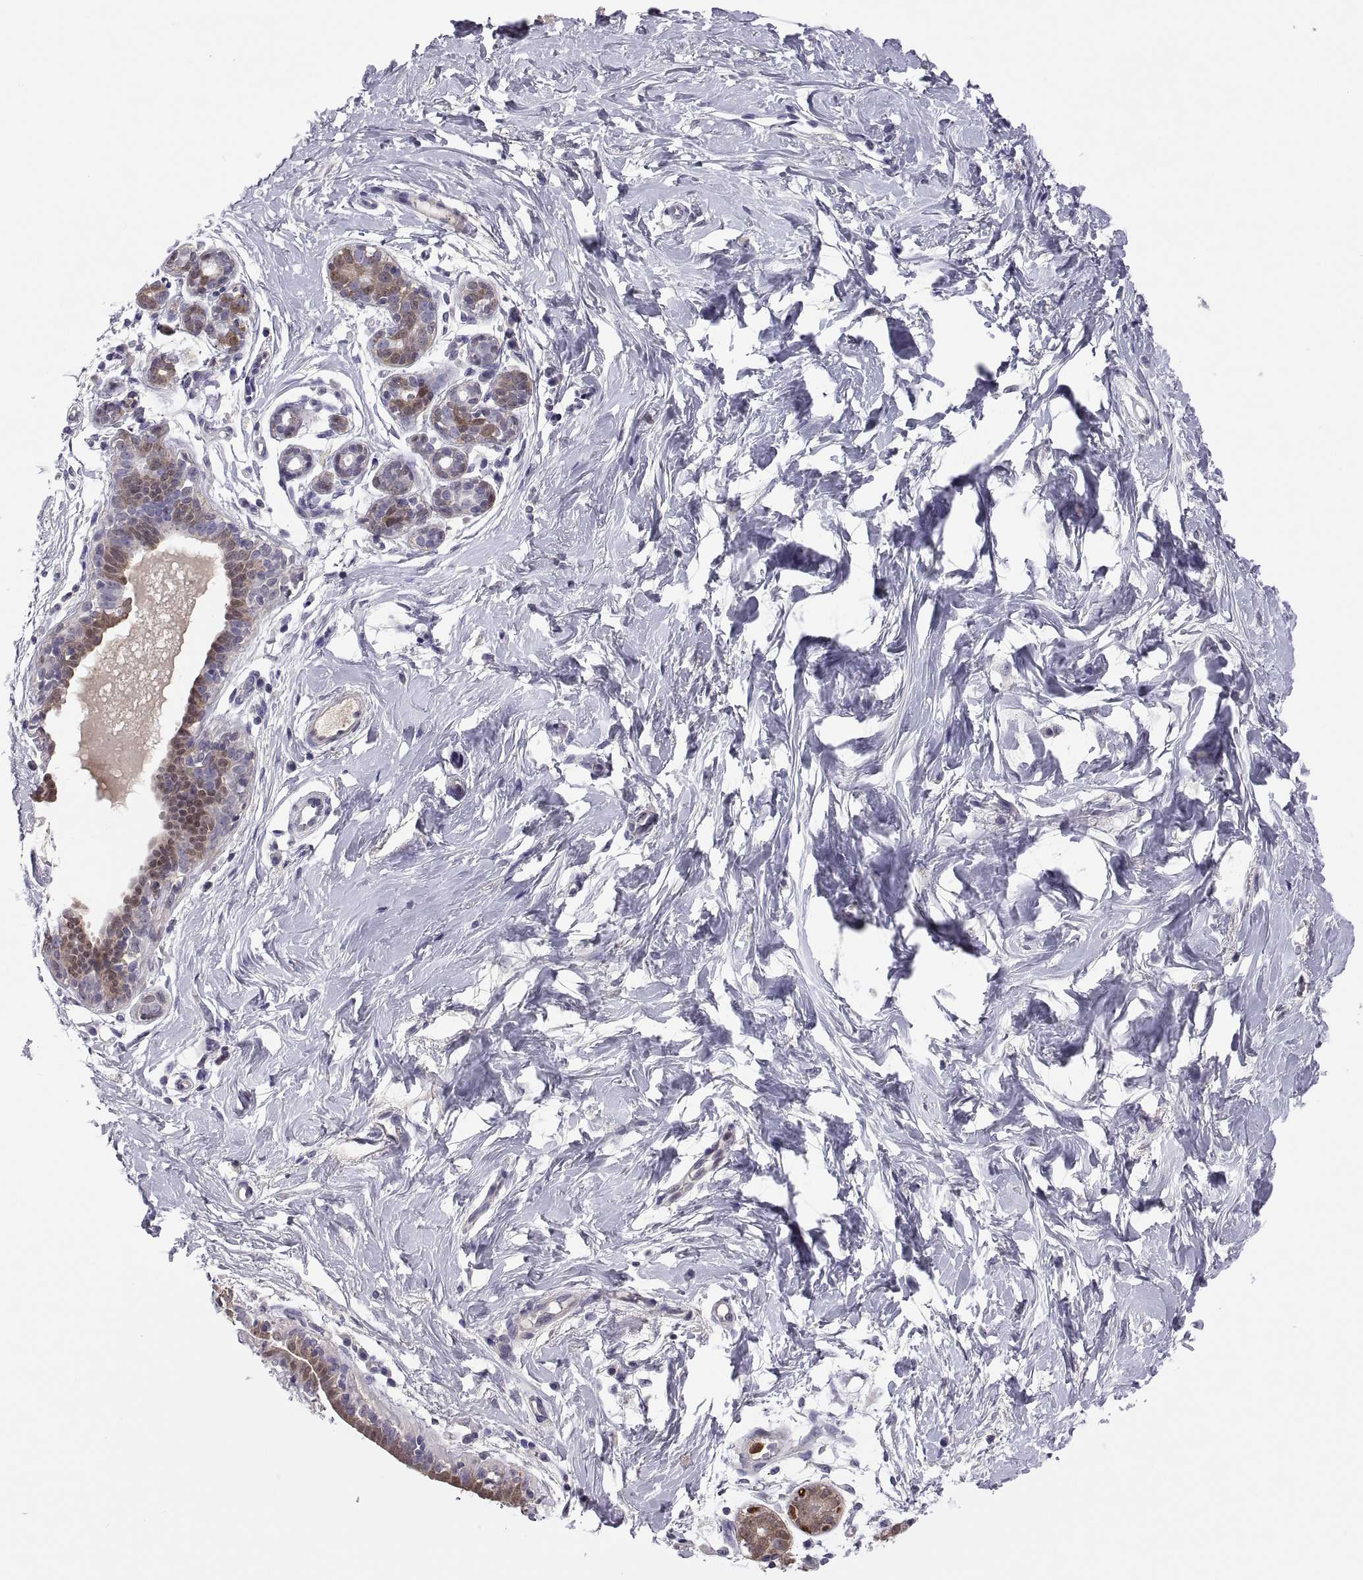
{"staining": {"intensity": "negative", "quantity": "none", "location": "none"}, "tissue": "breast", "cell_type": "Adipocytes", "image_type": "normal", "snomed": [{"axis": "morphology", "description": "Normal tissue, NOS"}, {"axis": "topography", "description": "Breast"}], "caption": "A micrograph of human breast is negative for staining in adipocytes.", "gene": "FGF9", "patient": {"sex": "female", "age": 37}}